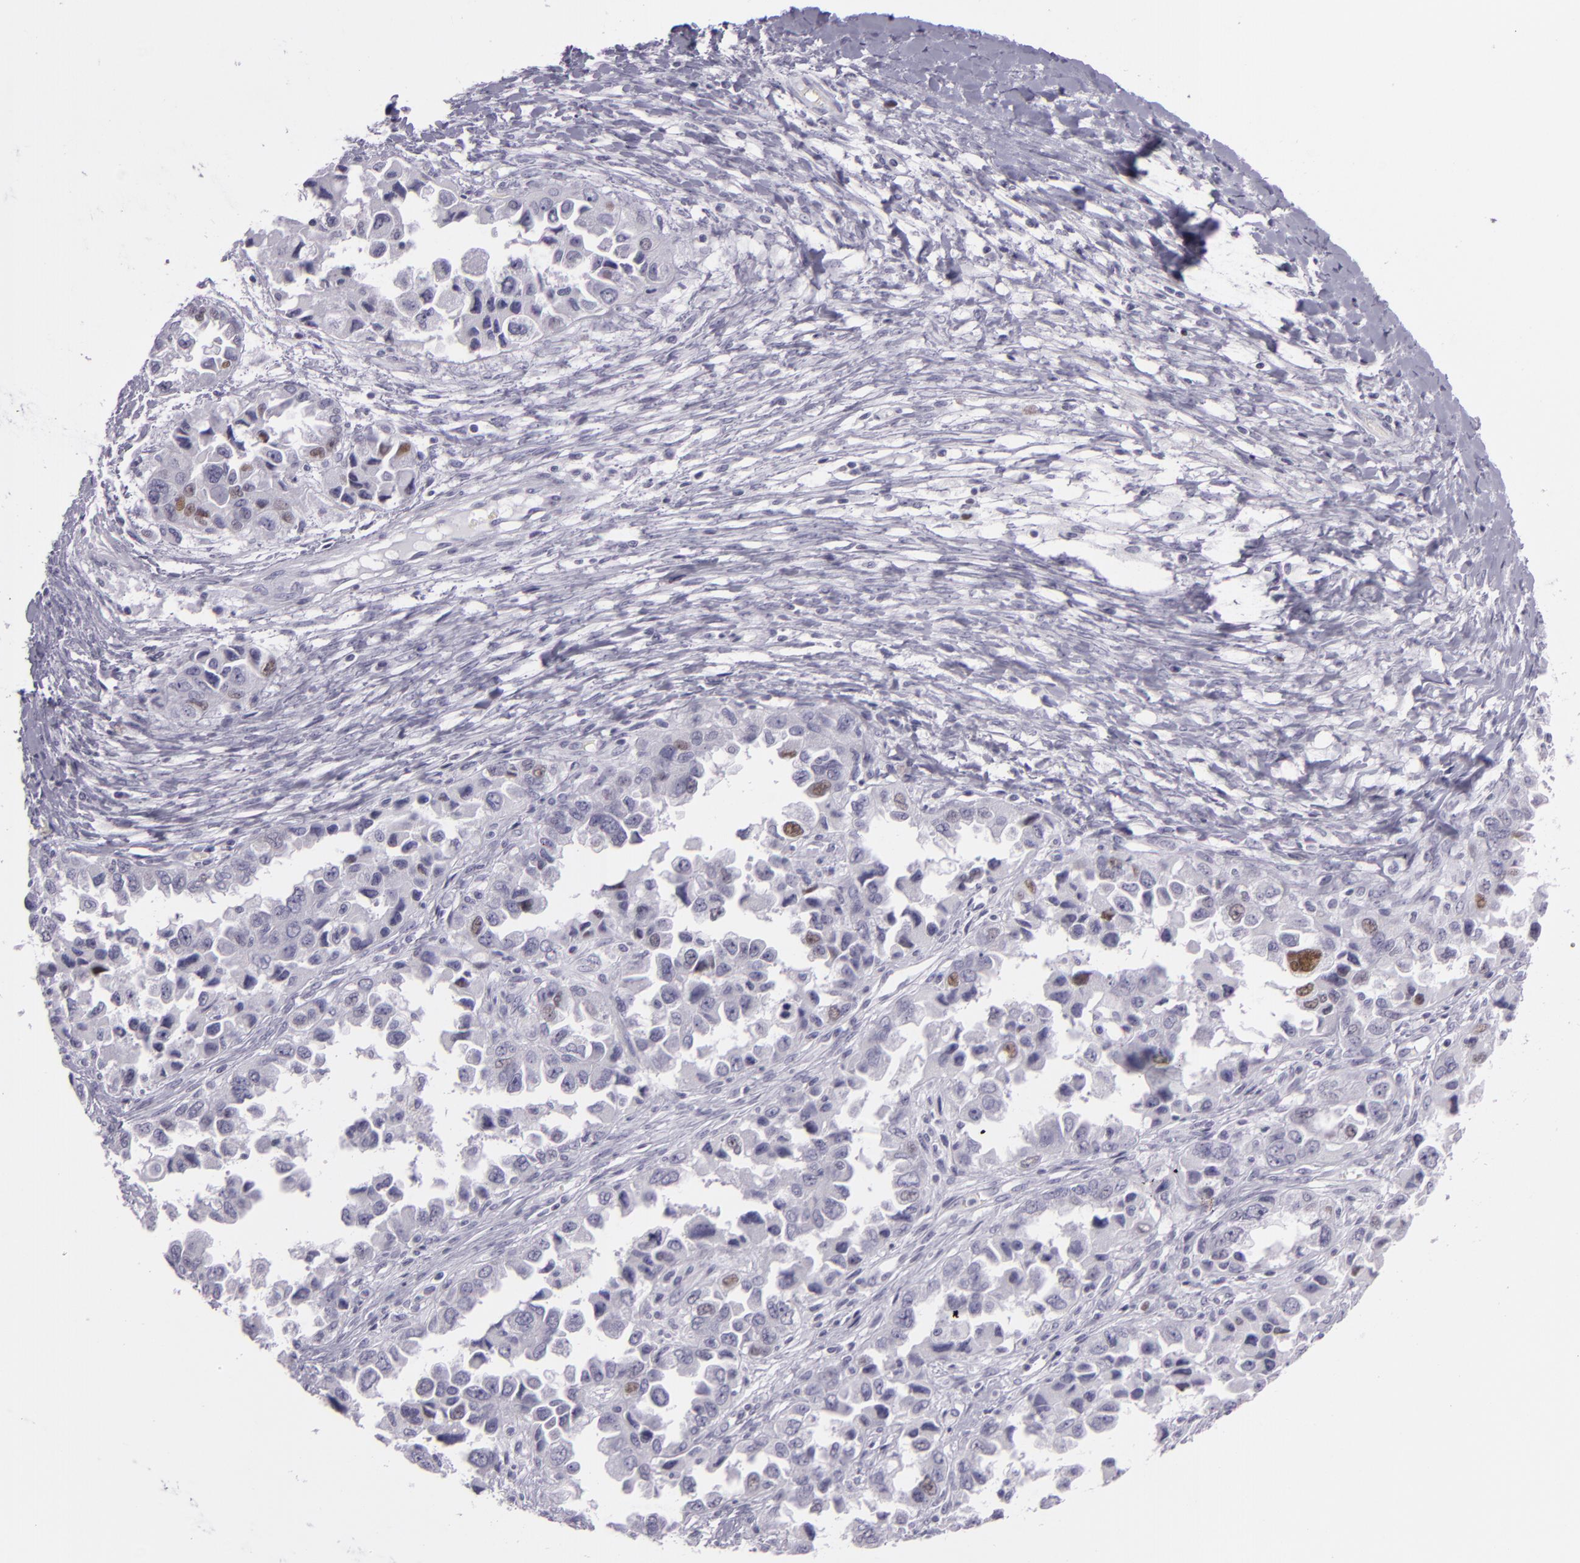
{"staining": {"intensity": "weak", "quantity": "<25%", "location": "nuclear"}, "tissue": "ovarian cancer", "cell_type": "Tumor cells", "image_type": "cancer", "snomed": [{"axis": "morphology", "description": "Cystadenocarcinoma, serous, NOS"}, {"axis": "topography", "description": "Ovary"}], "caption": "IHC image of neoplastic tissue: human ovarian cancer stained with DAB shows no significant protein positivity in tumor cells.", "gene": "MCM3", "patient": {"sex": "female", "age": 84}}